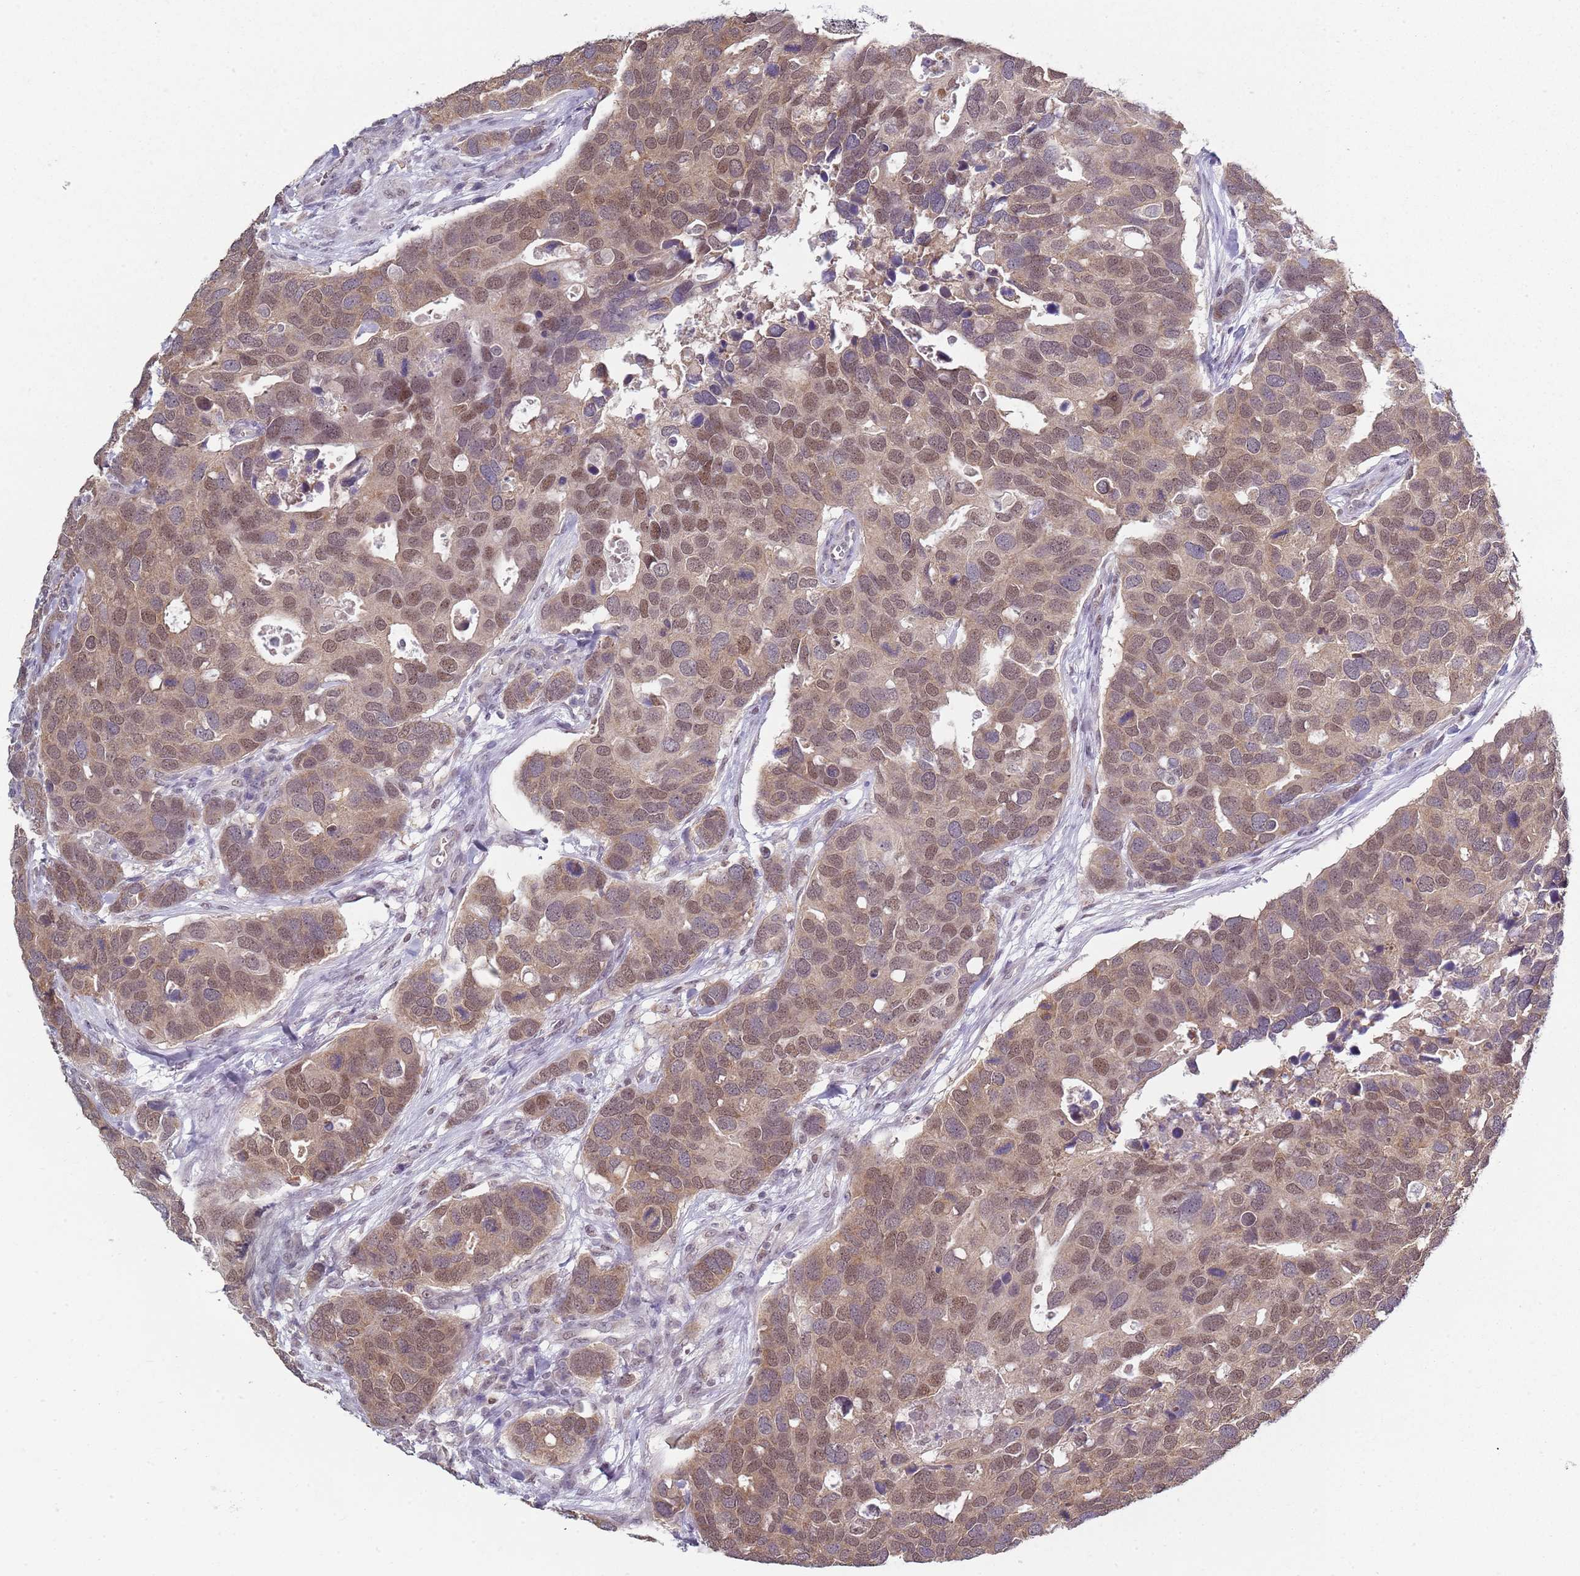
{"staining": {"intensity": "moderate", "quantity": ">75%", "location": "cytoplasmic/membranous,nuclear"}, "tissue": "breast cancer", "cell_type": "Tumor cells", "image_type": "cancer", "snomed": [{"axis": "morphology", "description": "Duct carcinoma"}, {"axis": "topography", "description": "Breast"}], "caption": "Breast cancer (infiltrating ductal carcinoma) stained with IHC demonstrates moderate cytoplasmic/membranous and nuclear staining in about >75% of tumor cells. (IHC, brightfield microscopy, high magnification).", "gene": "SMARCAL1", "patient": {"sex": "female", "age": 83}}